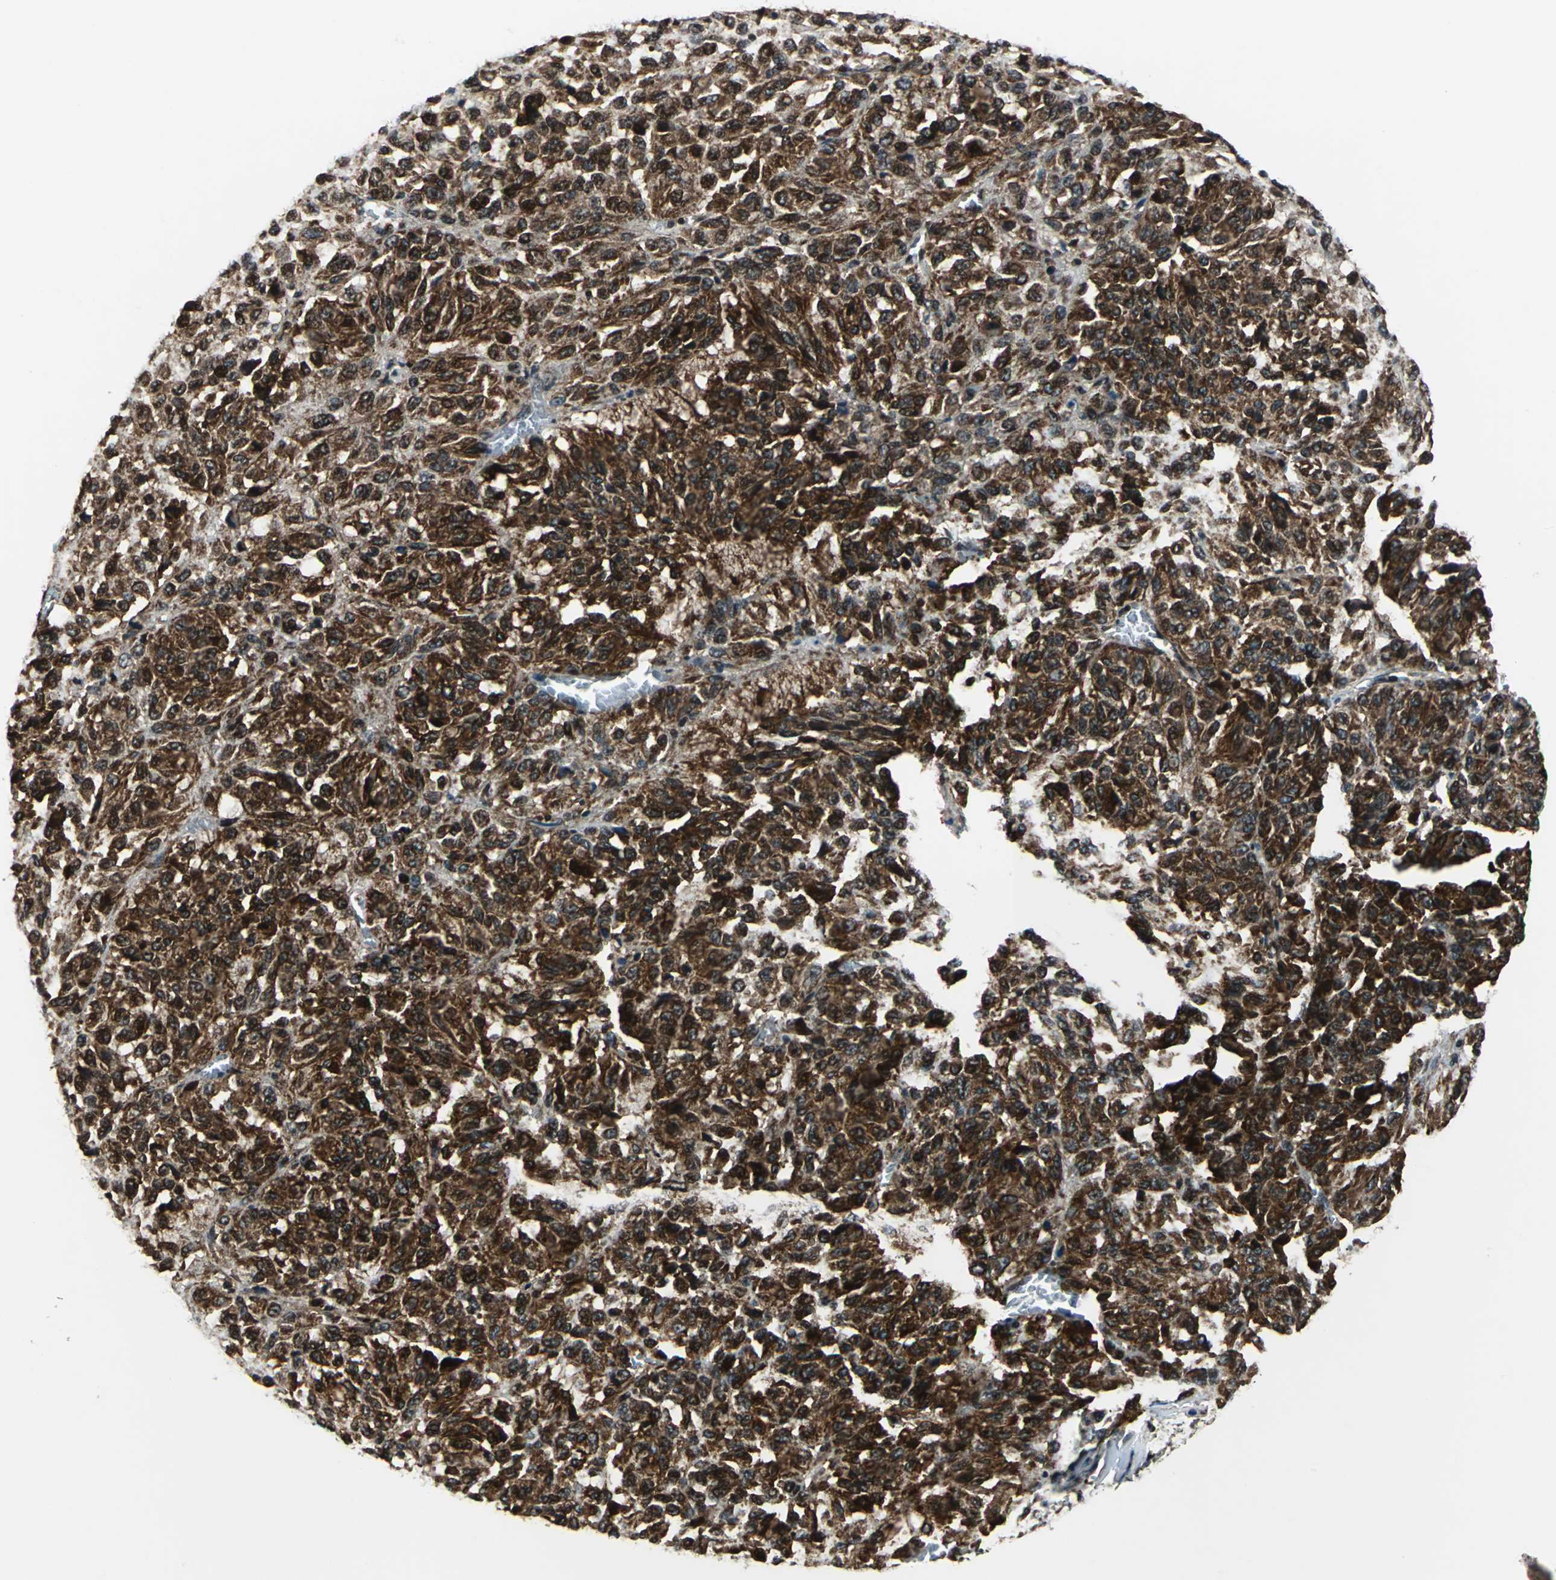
{"staining": {"intensity": "strong", "quantity": ">75%", "location": "cytoplasmic/membranous,nuclear"}, "tissue": "melanoma", "cell_type": "Tumor cells", "image_type": "cancer", "snomed": [{"axis": "morphology", "description": "Malignant melanoma, Metastatic site"}, {"axis": "topography", "description": "Lung"}], "caption": "Immunohistochemical staining of human melanoma displays strong cytoplasmic/membranous and nuclear protein staining in about >75% of tumor cells. Immunohistochemistry (ihc) stains the protein of interest in brown and the nuclei are stained blue.", "gene": "AATF", "patient": {"sex": "male", "age": 64}}